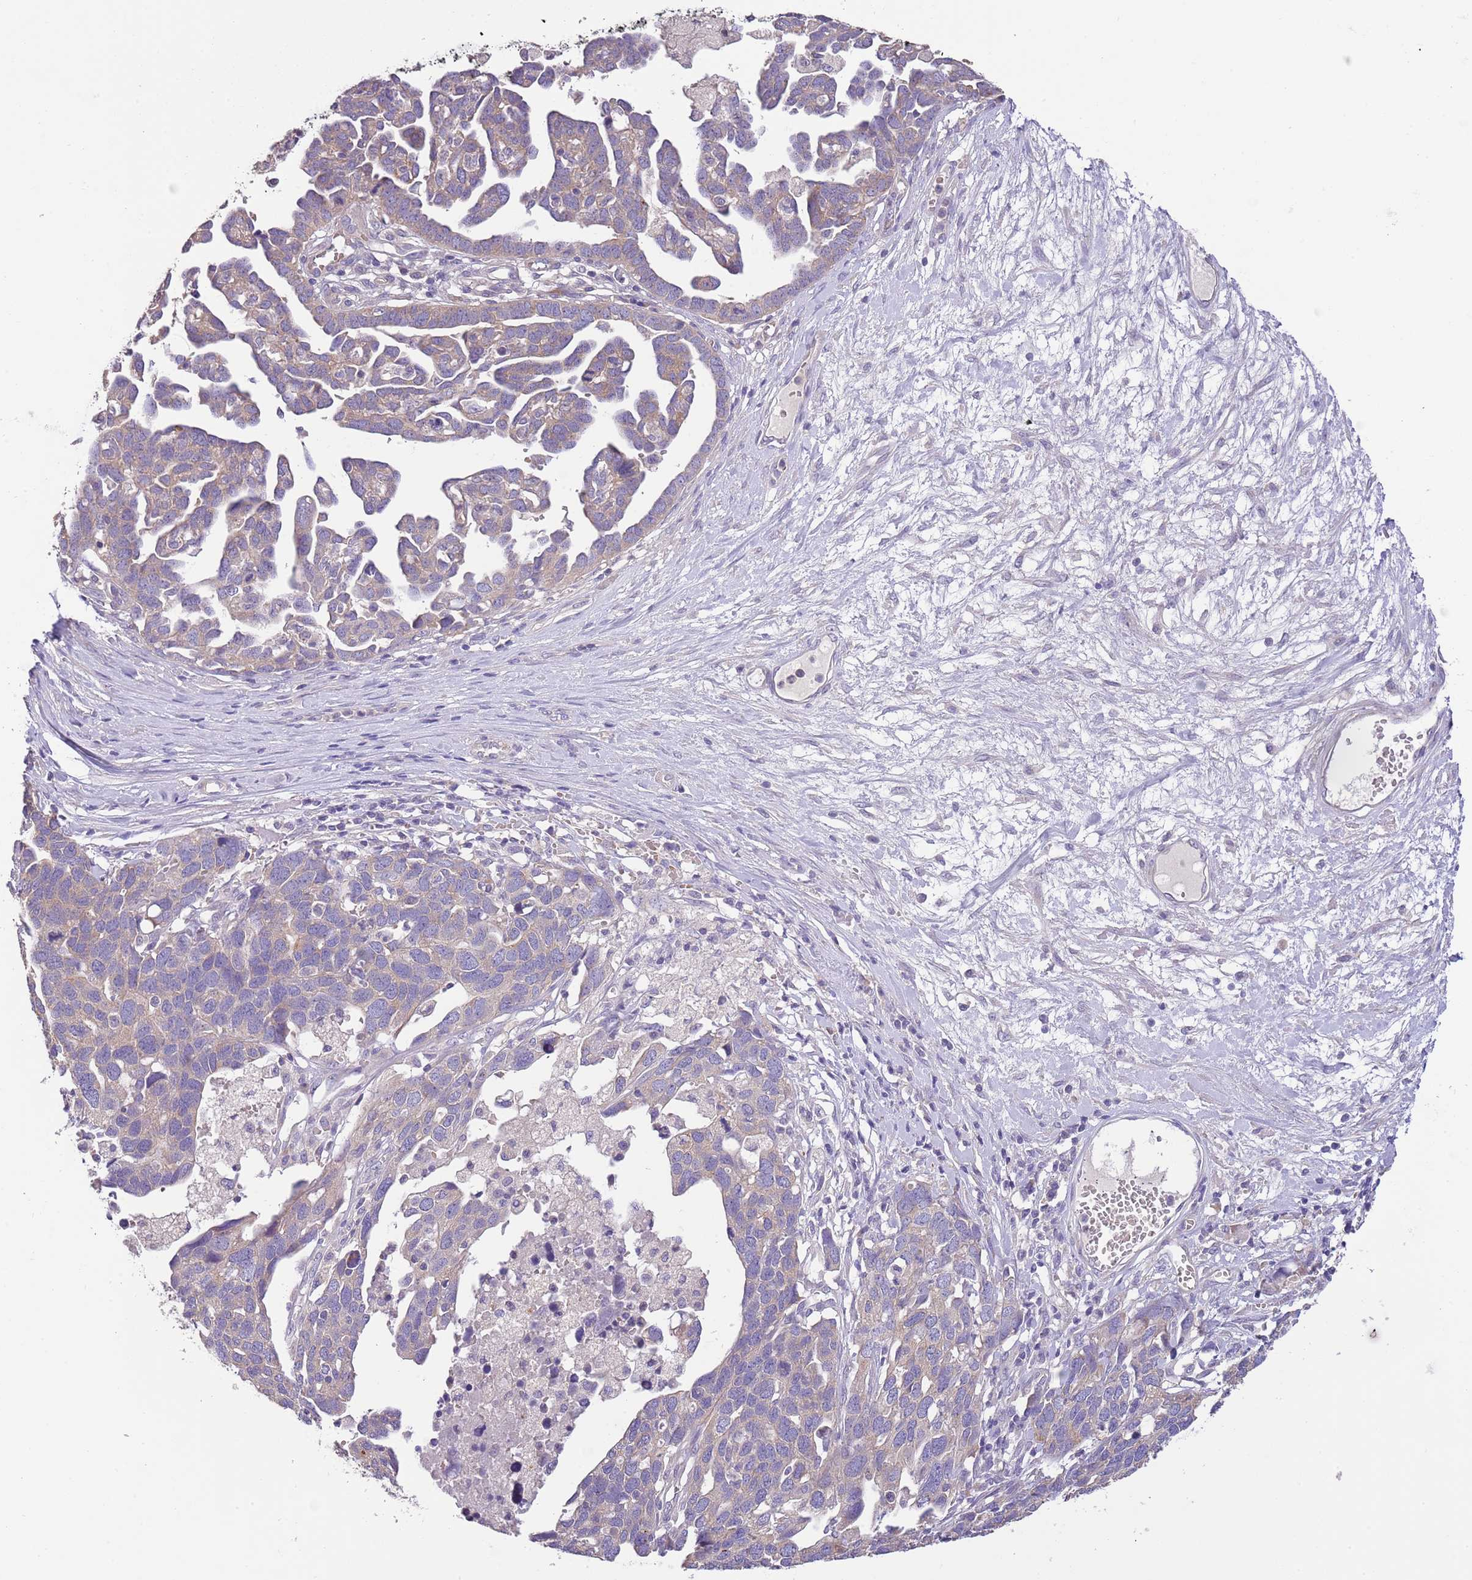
{"staining": {"intensity": "negative", "quantity": "none", "location": "none"}, "tissue": "ovarian cancer", "cell_type": "Tumor cells", "image_type": "cancer", "snomed": [{"axis": "morphology", "description": "Cystadenocarcinoma, serous, NOS"}, {"axis": "topography", "description": "Ovary"}], "caption": "This histopathology image is of ovarian cancer stained with immunohistochemistry (IHC) to label a protein in brown with the nuclei are counter-stained blue. There is no staining in tumor cells.", "gene": "ZNF658", "patient": {"sex": "female", "age": 54}}